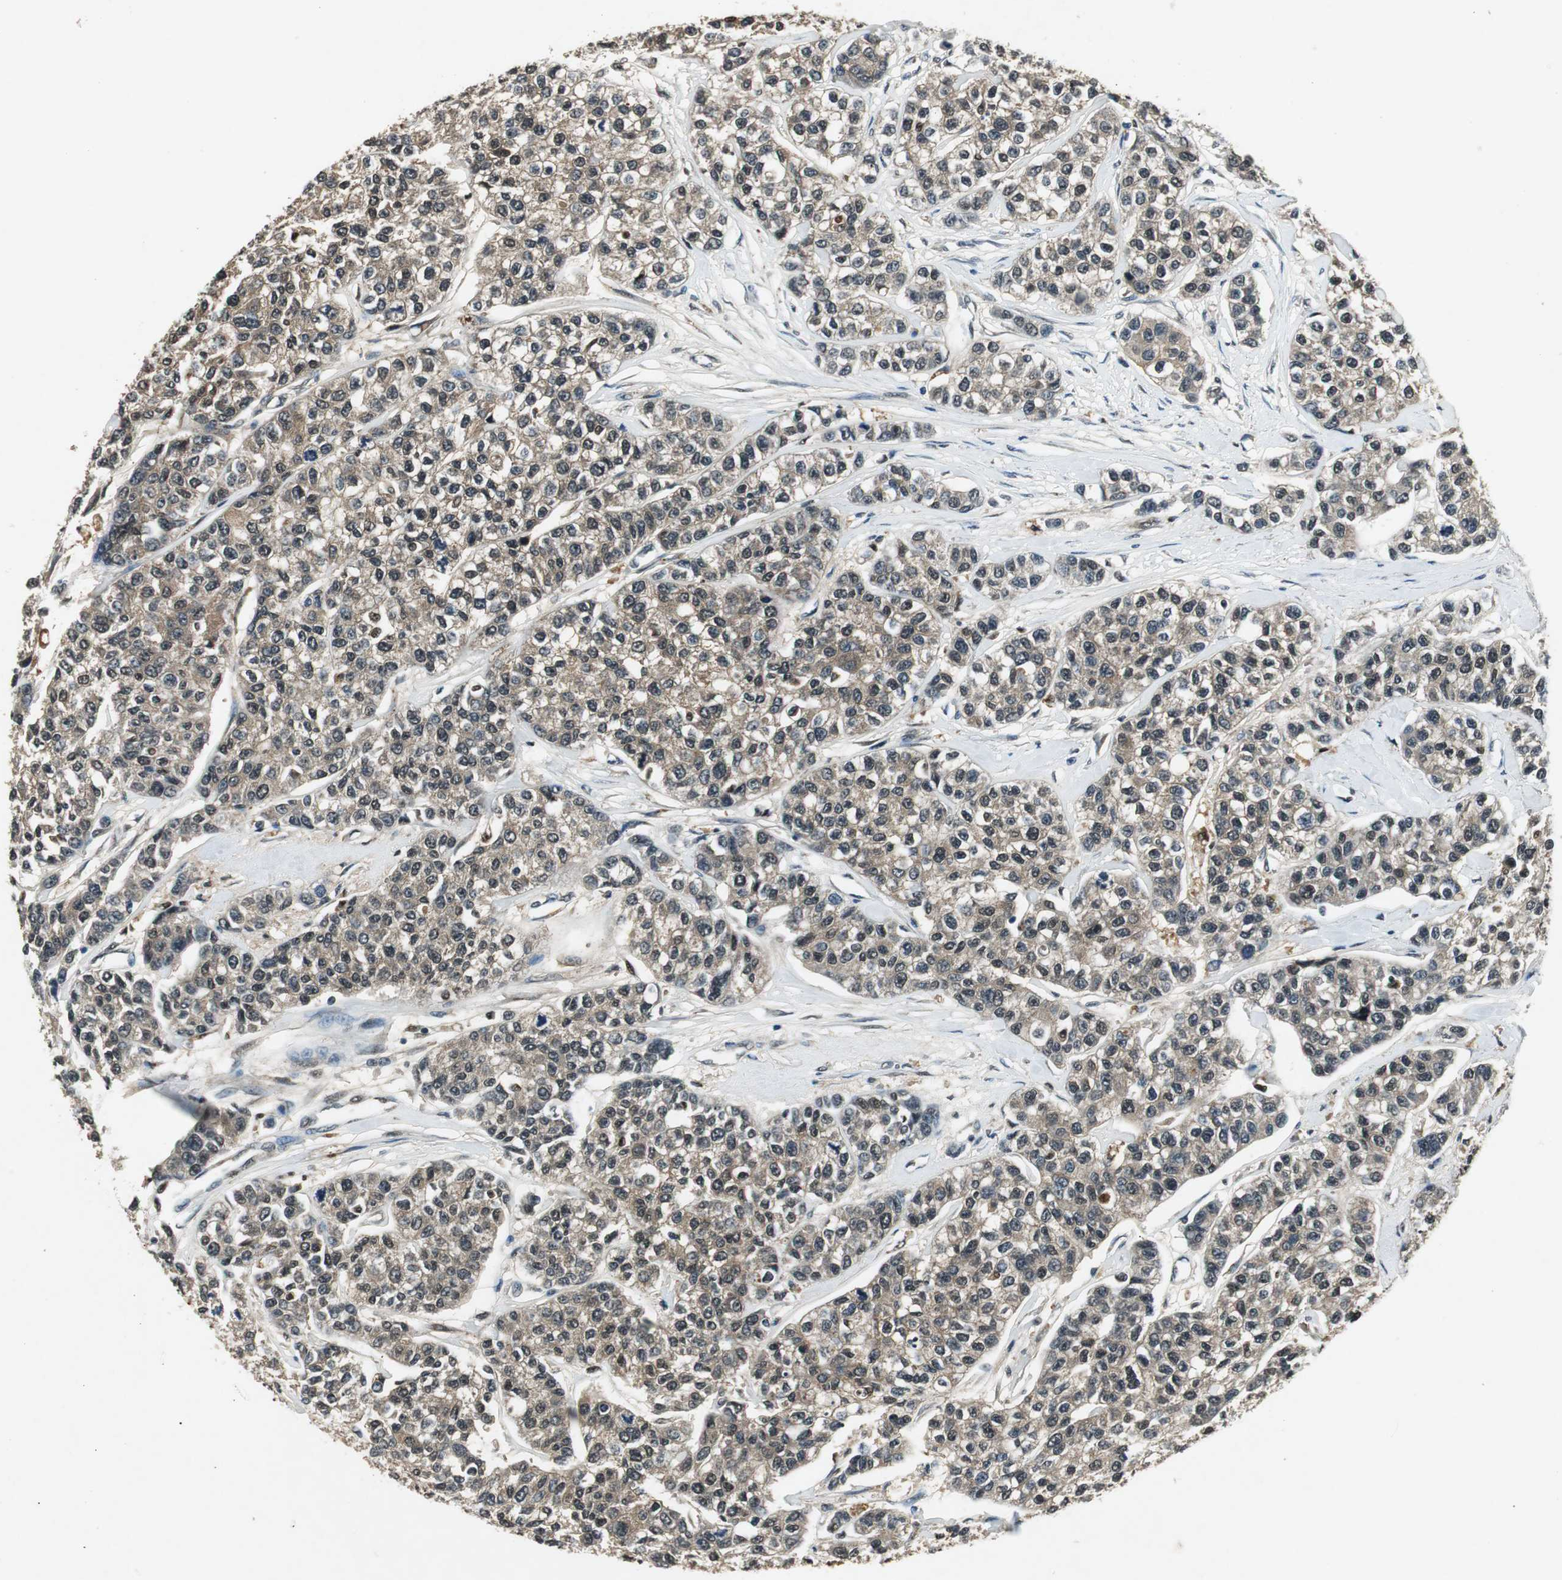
{"staining": {"intensity": "weak", "quantity": ">75%", "location": "cytoplasmic/membranous,nuclear"}, "tissue": "breast cancer", "cell_type": "Tumor cells", "image_type": "cancer", "snomed": [{"axis": "morphology", "description": "Duct carcinoma"}, {"axis": "topography", "description": "Breast"}], "caption": "Breast cancer (infiltrating ductal carcinoma) was stained to show a protein in brown. There is low levels of weak cytoplasmic/membranous and nuclear positivity in approximately >75% of tumor cells.", "gene": "PSMB4", "patient": {"sex": "female", "age": 51}}